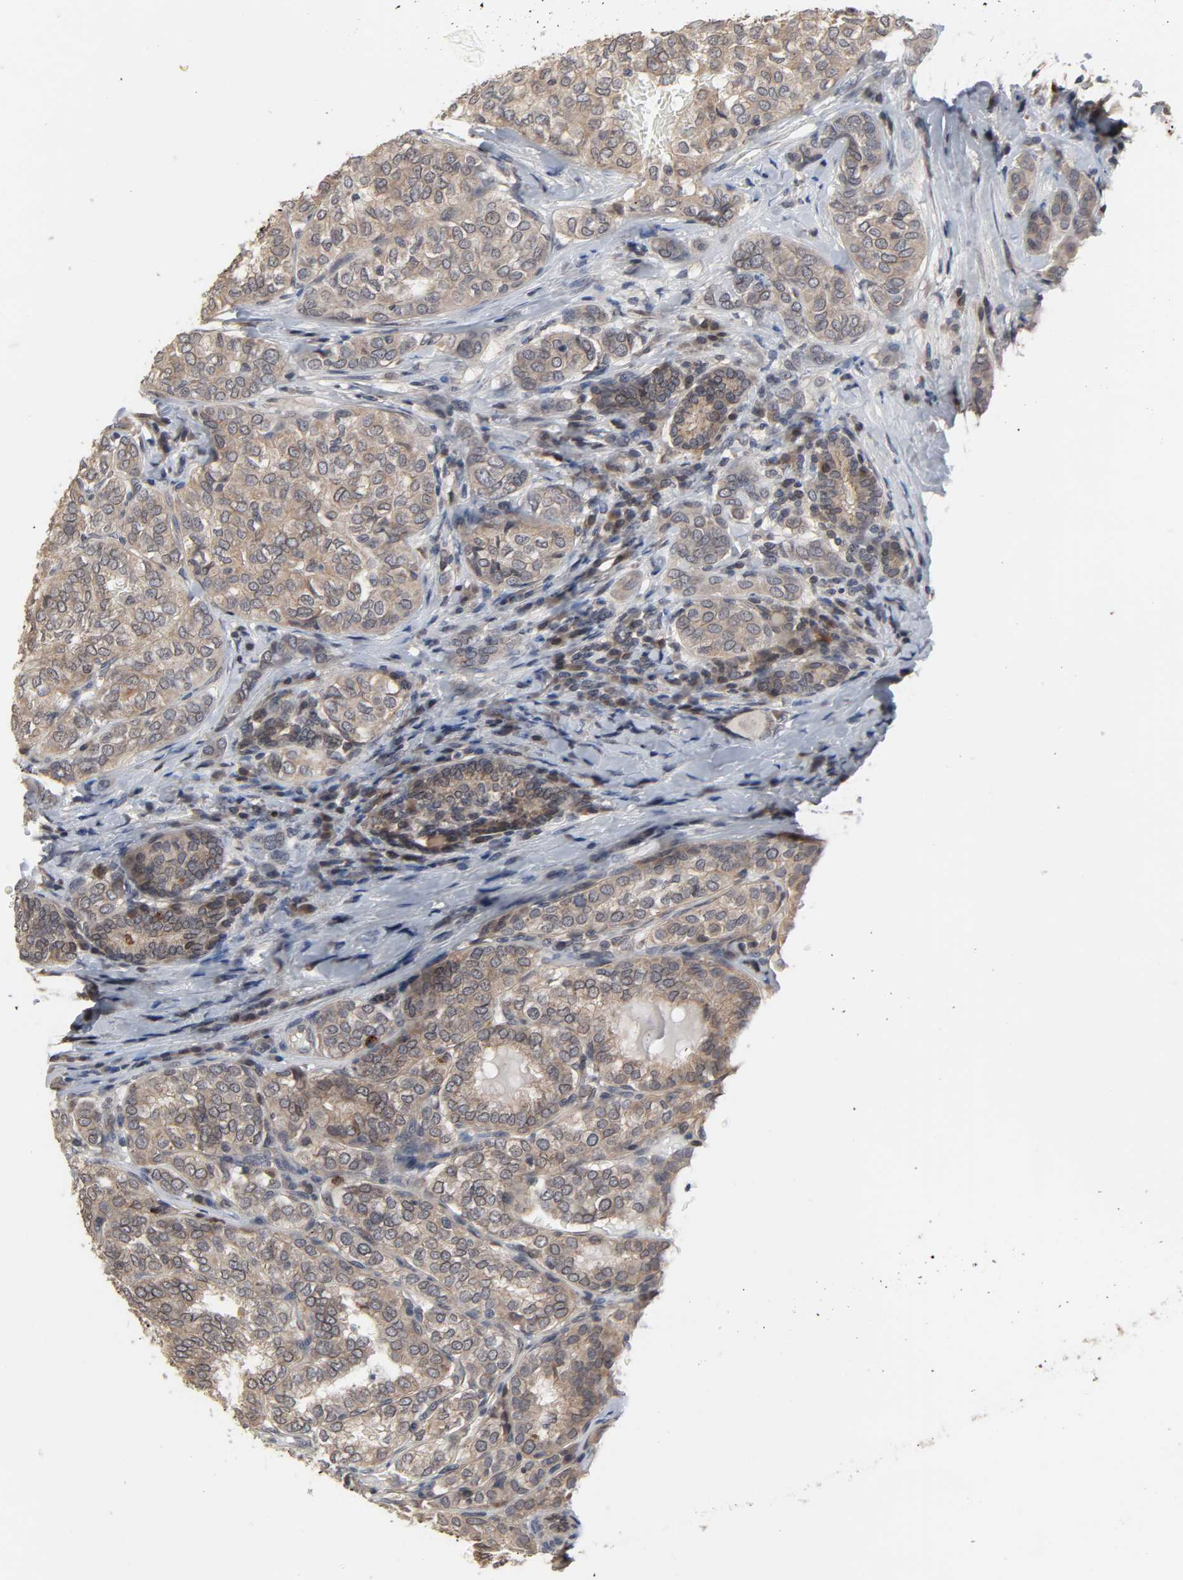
{"staining": {"intensity": "weak", "quantity": ">75%", "location": "cytoplasmic/membranous"}, "tissue": "thyroid cancer", "cell_type": "Tumor cells", "image_type": "cancer", "snomed": [{"axis": "morphology", "description": "Papillary adenocarcinoma, NOS"}, {"axis": "topography", "description": "Thyroid gland"}], "caption": "Immunohistochemical staining of thyroid cancer (papillary adenocarcinoma) displays low levels of weak cytoplasmic/membranous staining in about >75% of tumor cells.", "gene": "CCDC175", "patient": {"sex": "female", "age": 30}}